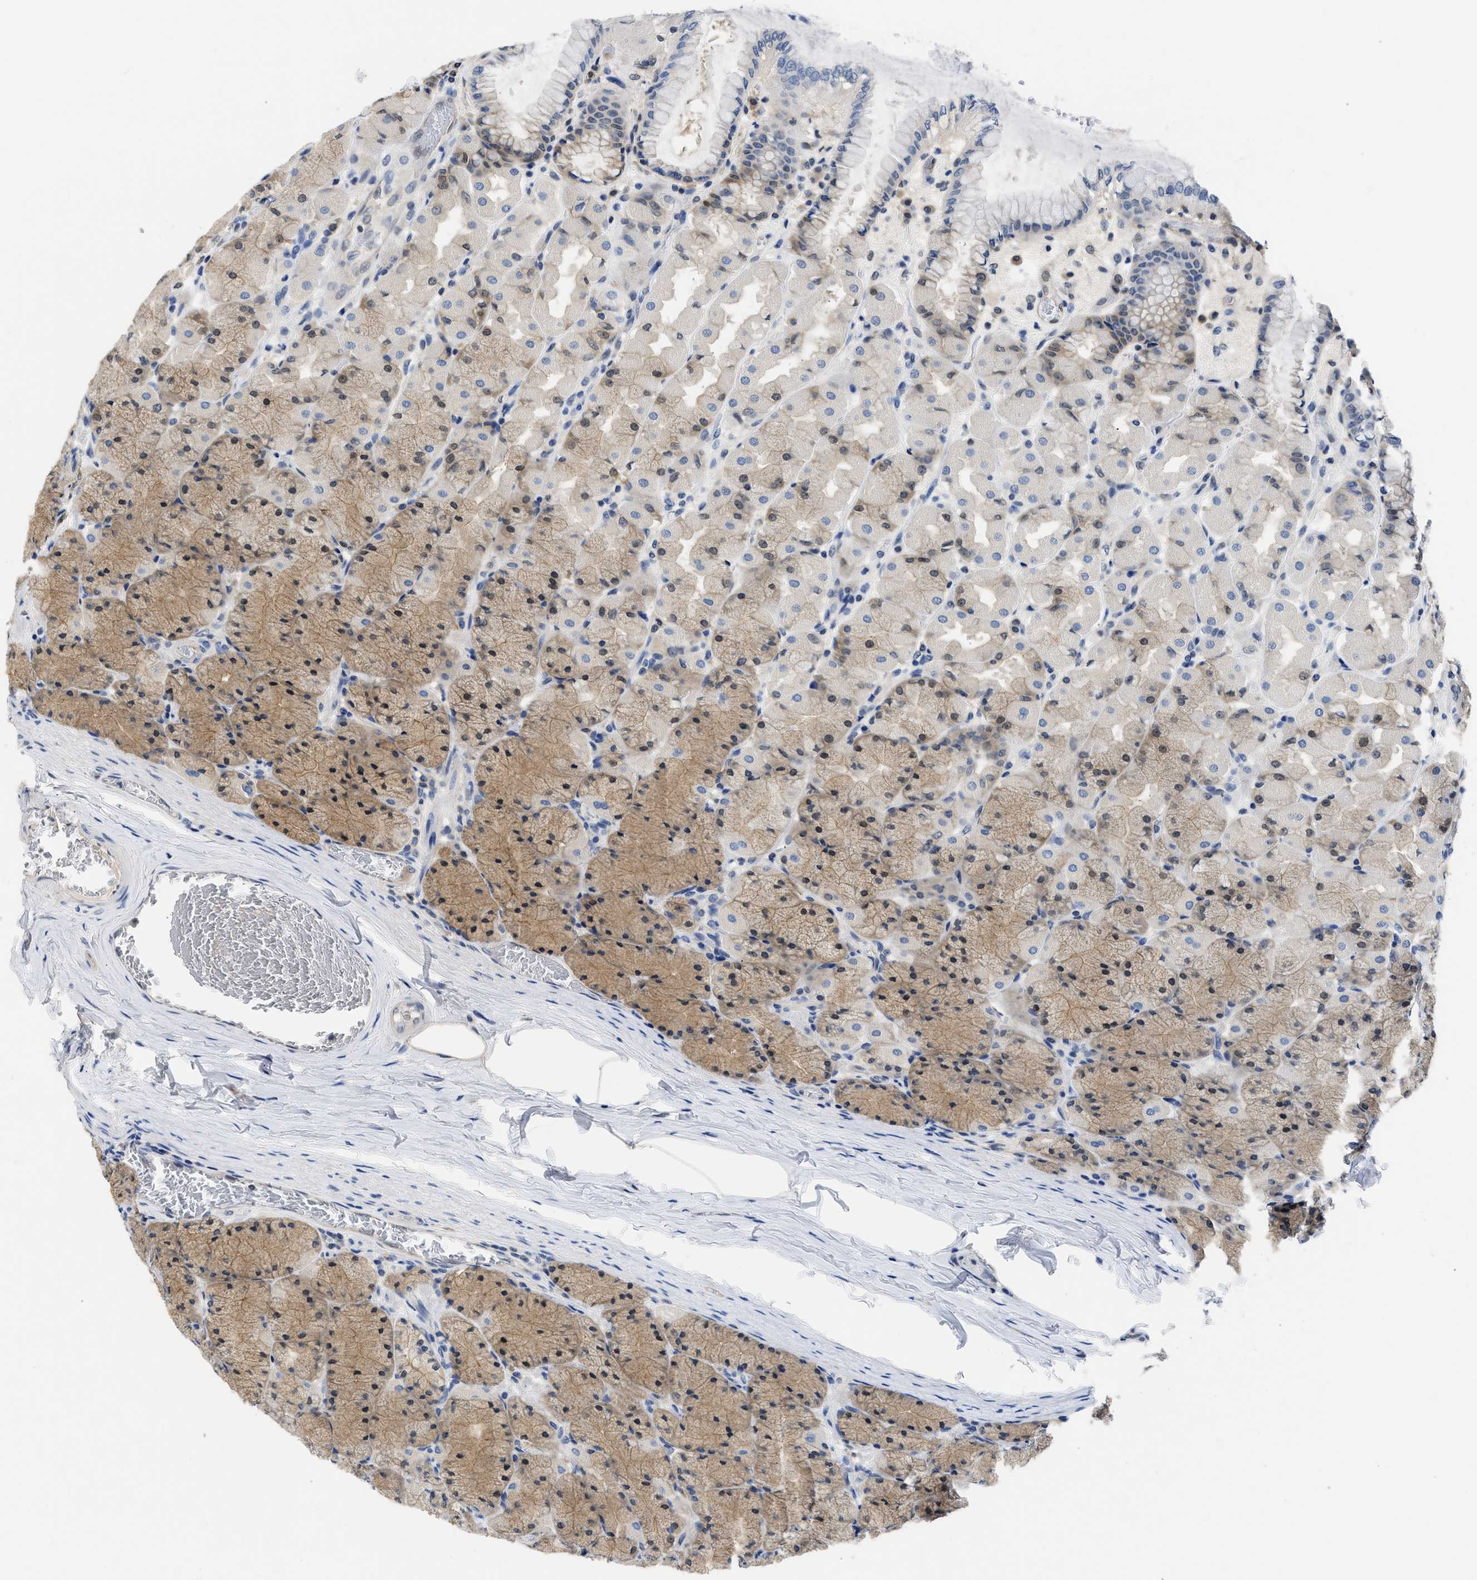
{"staining": {"intensity": "moderate", "quantity": "25%-75%", "location": "cytoplasmic/membranous,nuclear"}, "tissue": "stomach", "cell_type": "Glandular cells", "image_type": "normal", "snomed": [{"axis": "morphology", "description": "Normal tissue, NOS"}, {"axis": "topography", "description": "Stomach, upper"}], "caption": "High-power microscopy captured an IHC photomicrograph of normal stomach, revealing moderate cytoplasmic/membranous,nuclear positivity in approximately 25%-75% of glandular cells.", "gene": "XPO5", "patient": {"sex": "female", "age": 56}}